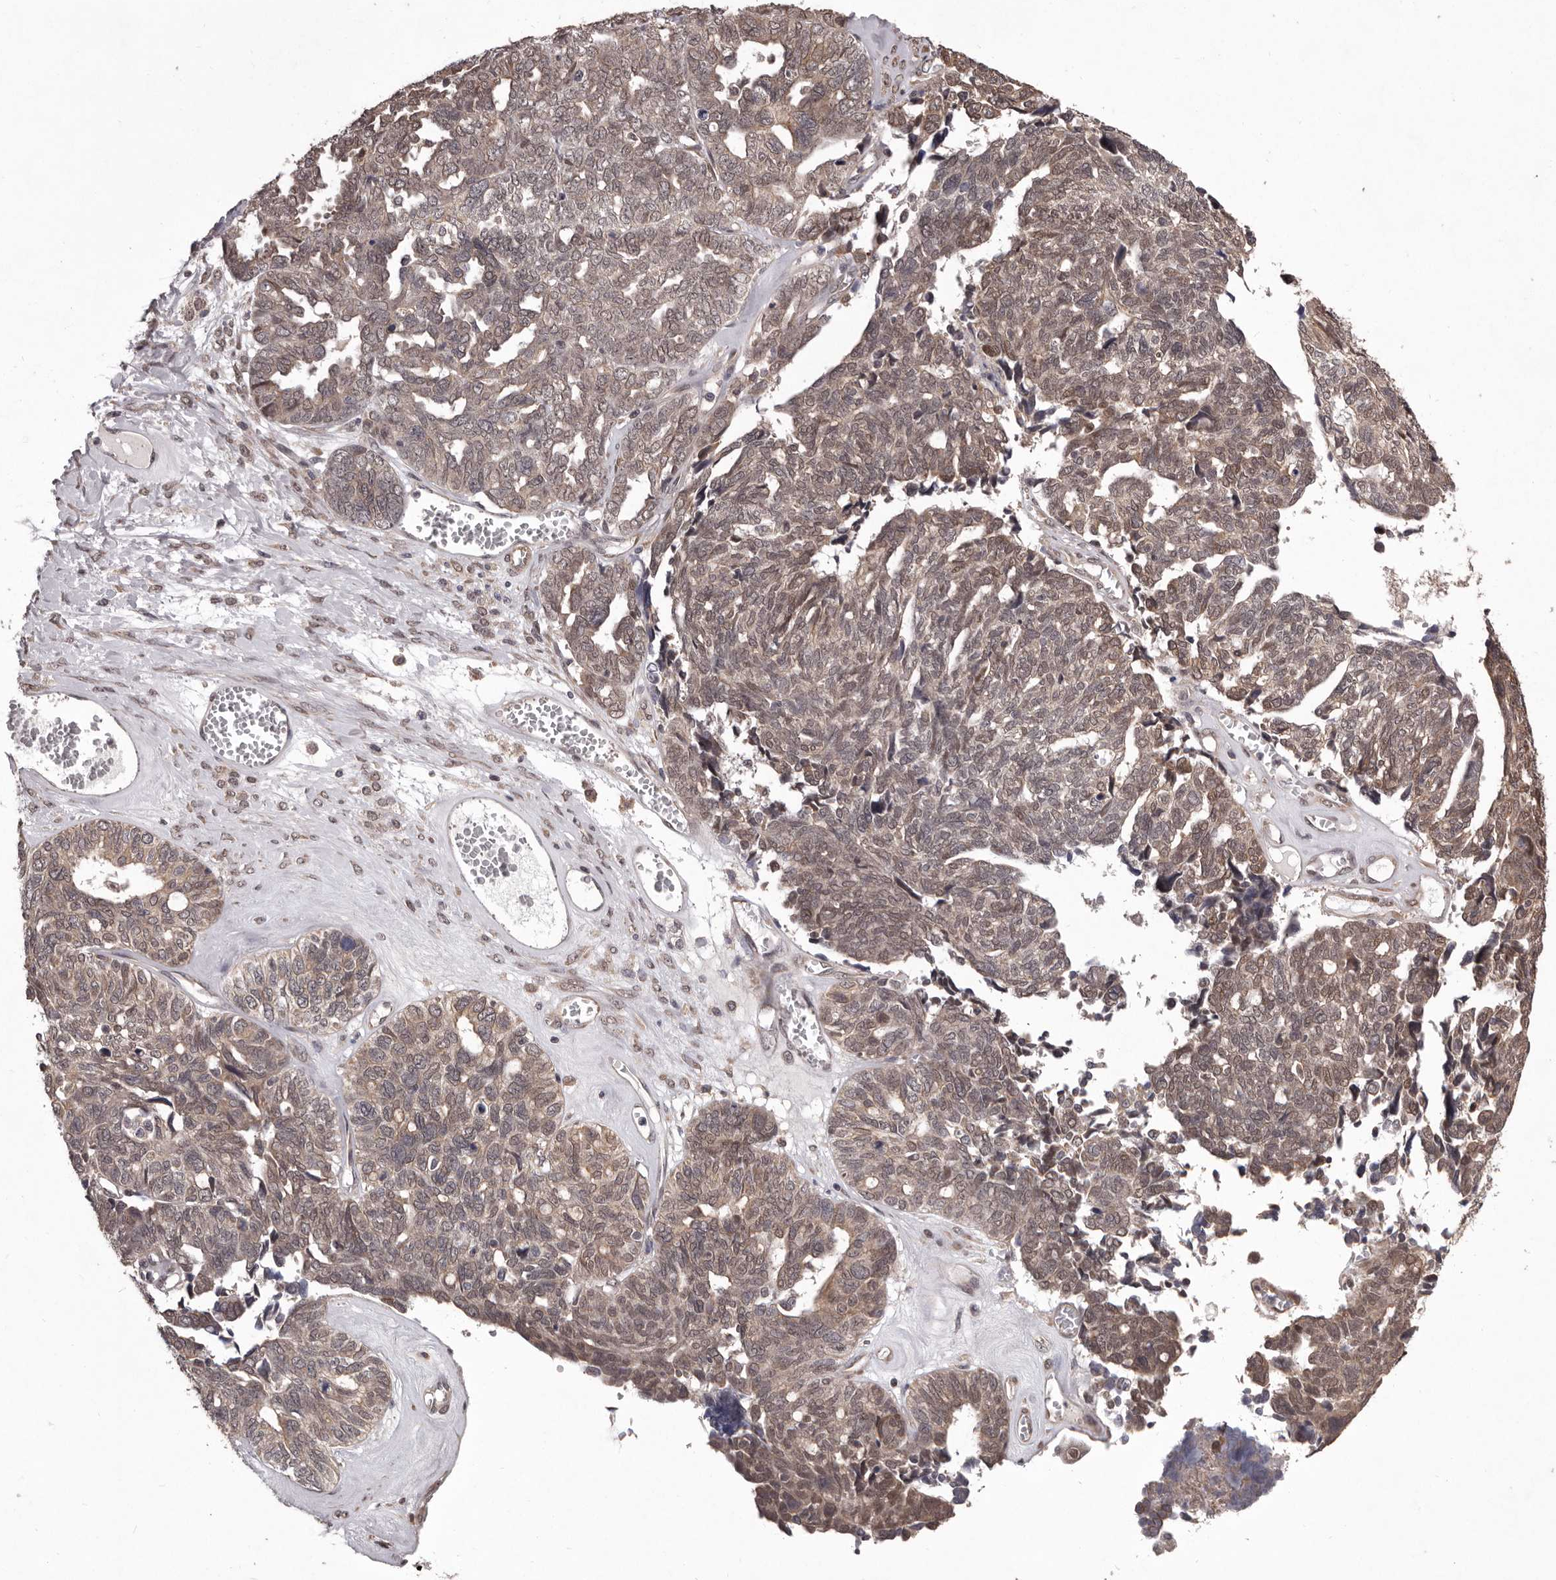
{"staining": {"intensity": "weak", "quantity": "25%-75%", "location": "cytoplasmic/membranous,nuclear"}, "tissue": "ovarian cancer", "cell_type": "Tumor cells", "image_type": "cancer", "snomed": [{"axis": "morphology", "description": "Cystadenocarcinoma, serous, NOS"}, {"axis": "topography", "description": "Ovary"}], "caption": "High-magnification brightfield microscopy of serous cystadenocarcinoma (ovarian) stained with DAB (3,3'-diaminobenzidine) (brown) and counterstained with hematoxylin (blue). tumor cells exhibit weak cytoplasmic/membranous and nuclear expression is appreciated in about25%-75% of cells. The protein is stained brown, and the nuclei are stained in blue (DAB IHC with brightfield microscopy, high magnification).", "gene": "CELF3", "patient": {"sex": "female", "age": 79}}